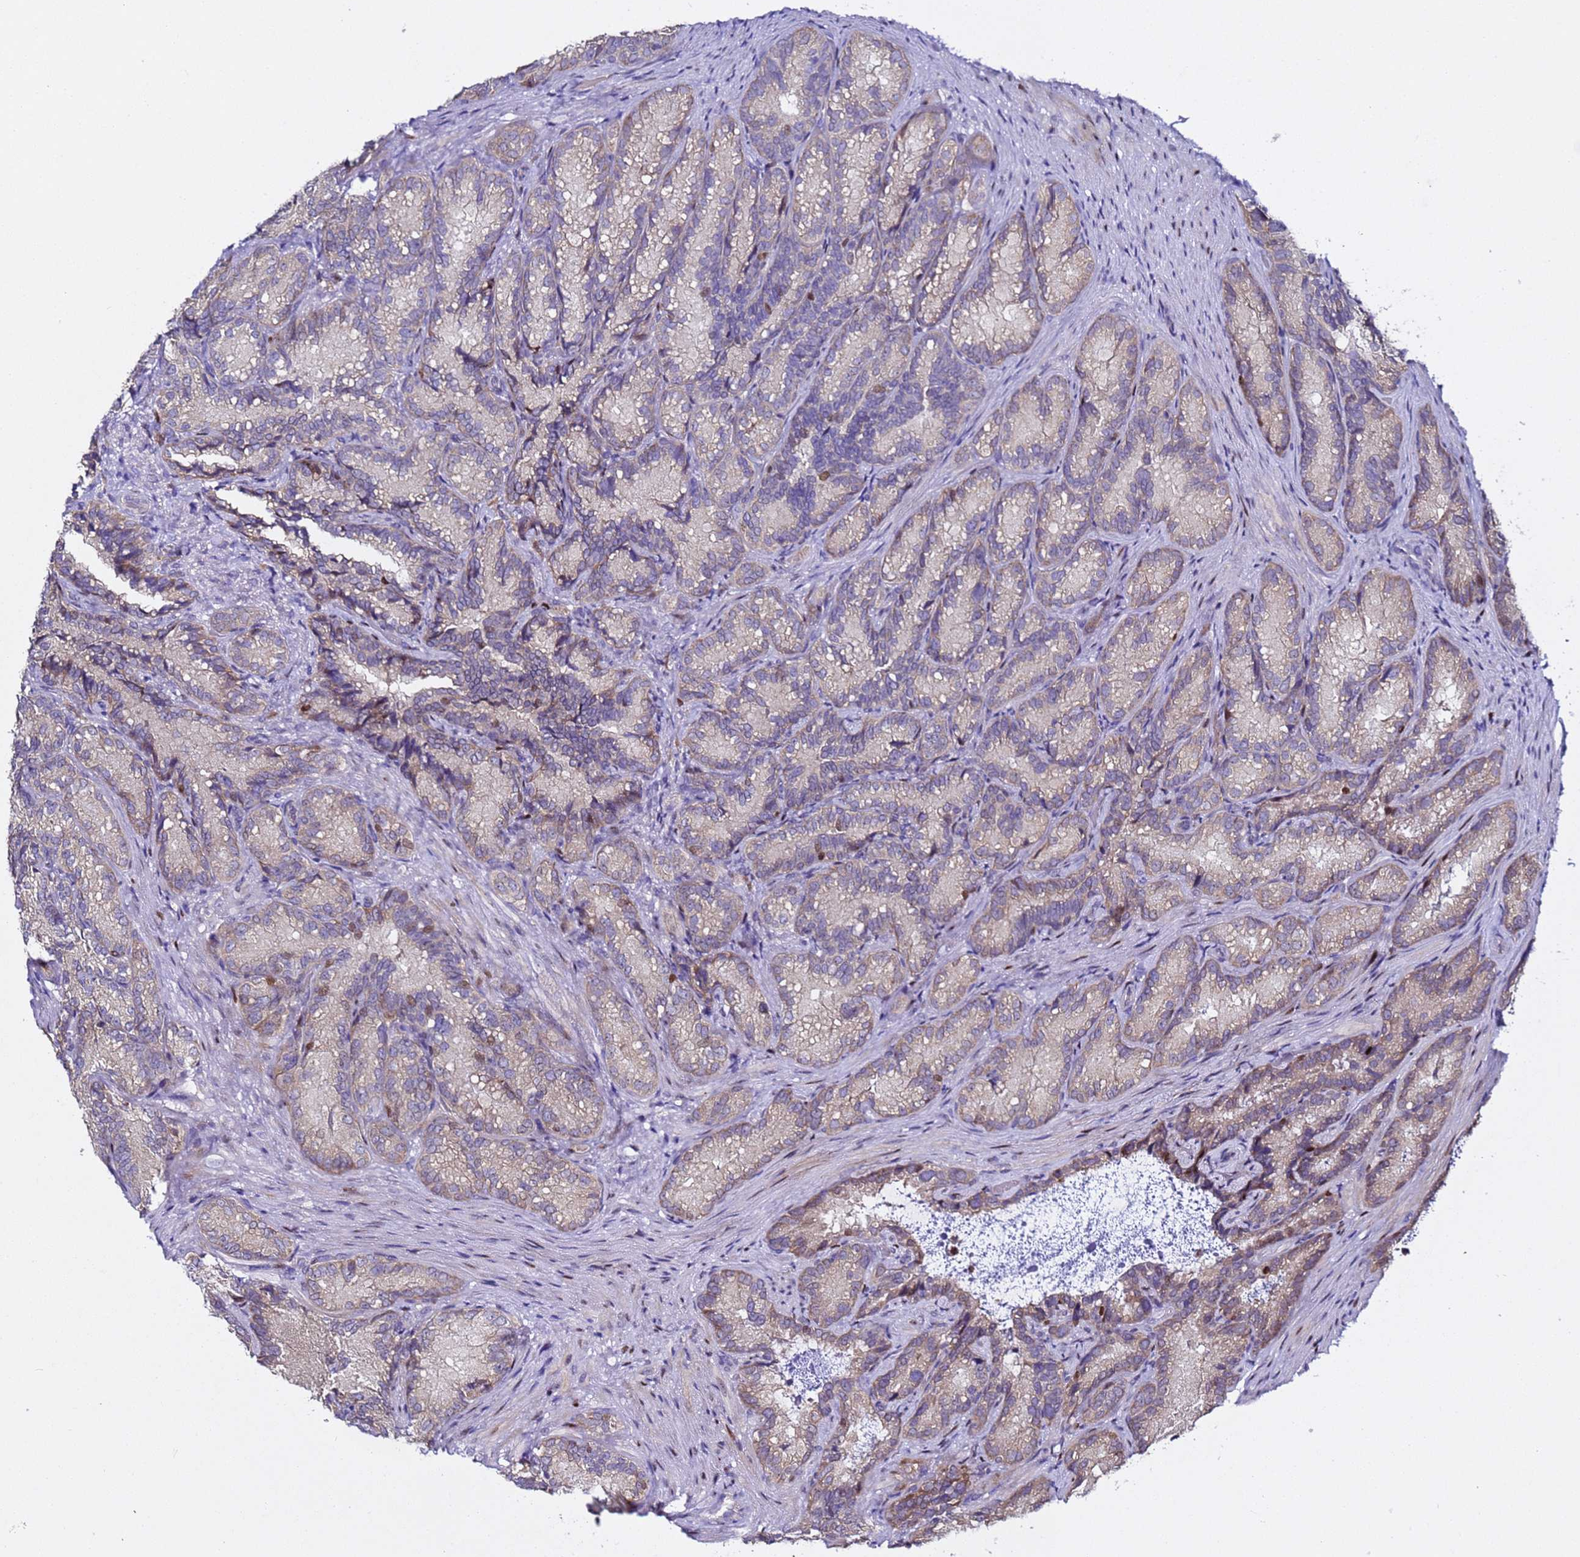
{"staining": {"intensity": "weak", "quantity": "25%-75%", "location": "cytoplasmic/membranous"}, "tissue": "seminal vesicle", "cell_type": "Glandular cells", "image_type": "normal", "snomed": [{"axis": "morphology", "description": "Normal tissue, NOS"}, {"axis": "topography", "description": "Seminal veicle"}], "caption": "The immunohistochemical stain shows weak cytoplasmic/membranous staining in glandular cells of normal seminal vesicle.", "gene": "ALG3", "patient": {"sex": "male", "age": 58}}